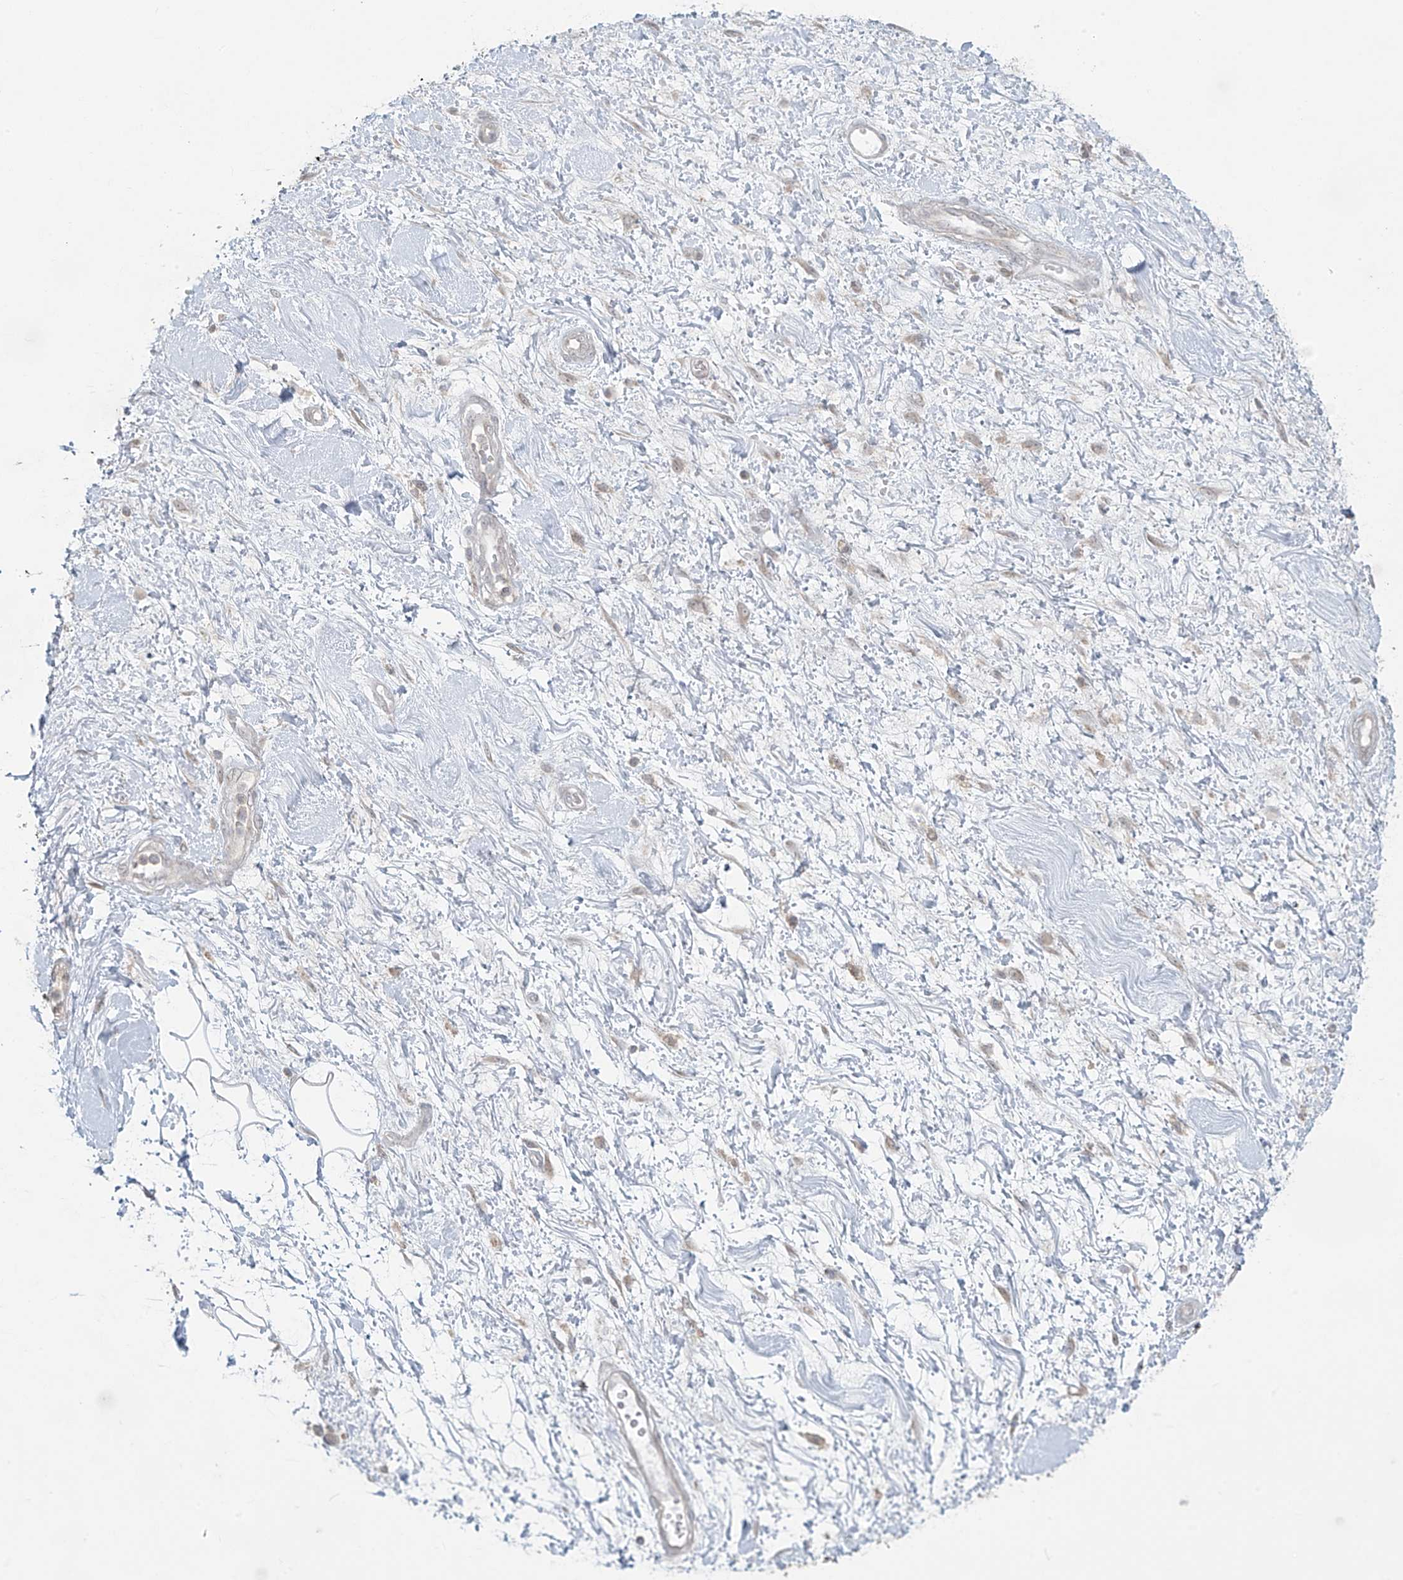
{"staining": {"intensity": "weak", "quantity": "25%-75%", "location": "cytoplasmic/membranous"}, "tissue": "adipose tissue", "cell_type": "Adipocytes", "image_type": "normal", "snomed": [{"axis": "morphology", "description": "Normal tissue, NOS"}, {"axis": "morphology", "description": "Adenocarcinoma, NOS"}, {"axis": "topography", "description": "Pancreas"}, {"axis": "topography", "description": "Peripheral nerve tissue"}], "caption": "DAB immunohistochemical staining of unremarkable adipose tissue exhibits weak cytoplasmic/membranous protein expression in about 25%-75% of adipocytes. (DAB IHC, brown staining for protein, blue staining for nuclei).", "gene": "HDDC2", "patient": {"sex": "male", "age": 59}}